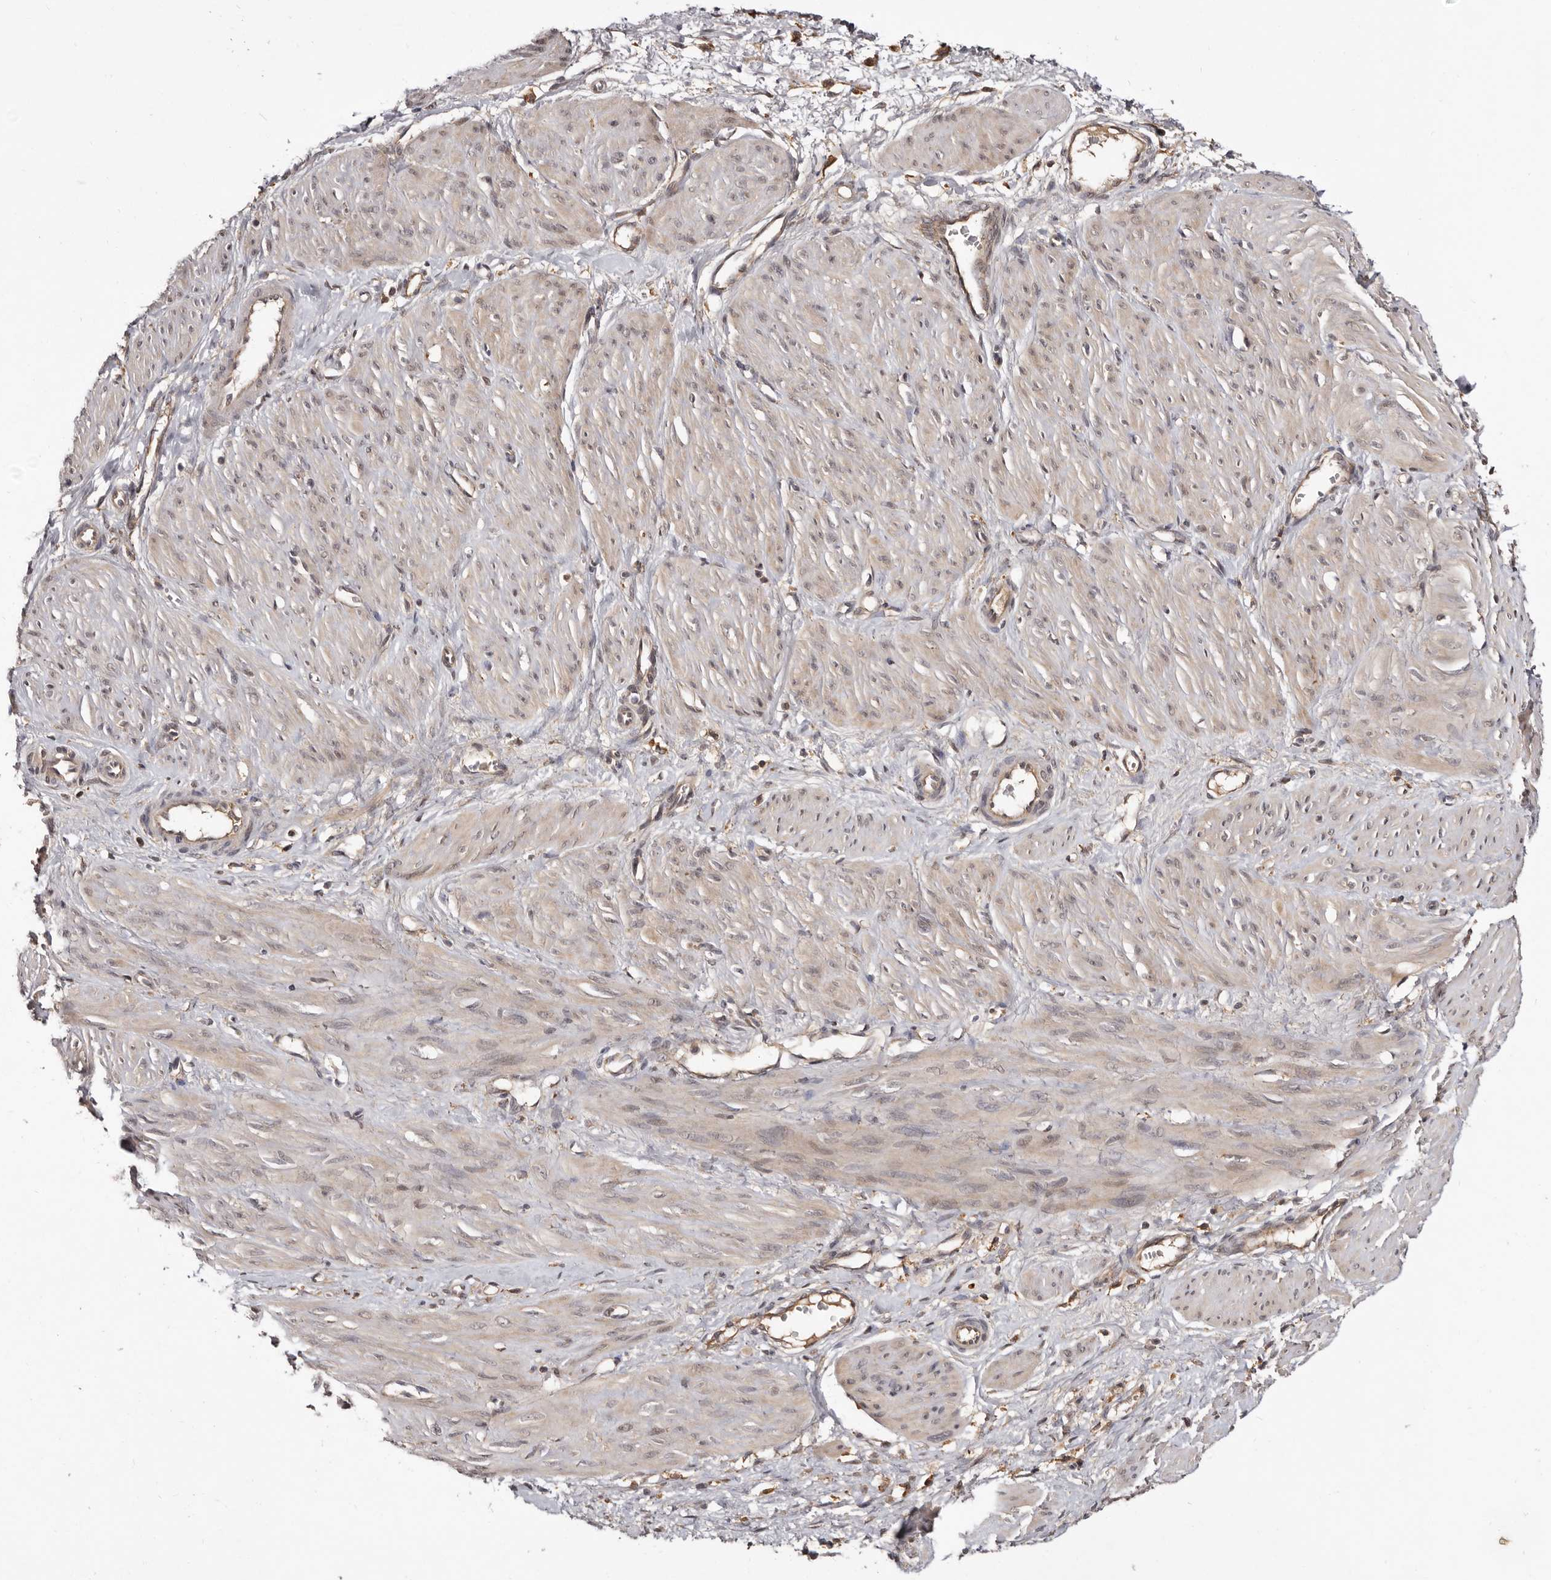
{"staining": {"intensity": "weak", "quantity": "25%-75%", "location": "cytoplasmic/membranous"}, "tissue": "smooth muscle", "cell_type": "Smooth muscle cells", "image_type": "normal", "snomed": [{"axis": "morphology", "description": "Normal tissue, NOS"}, {"axis": "topography", "description": "Endometrium"}], "caption": "The immunohistochemical stain labels weak cytoplasmic/membranous expression in smooth muscle cells of normal smooth muscle.", "gene": "INAVA", "patient": {"sex": "female", "age": 33}}